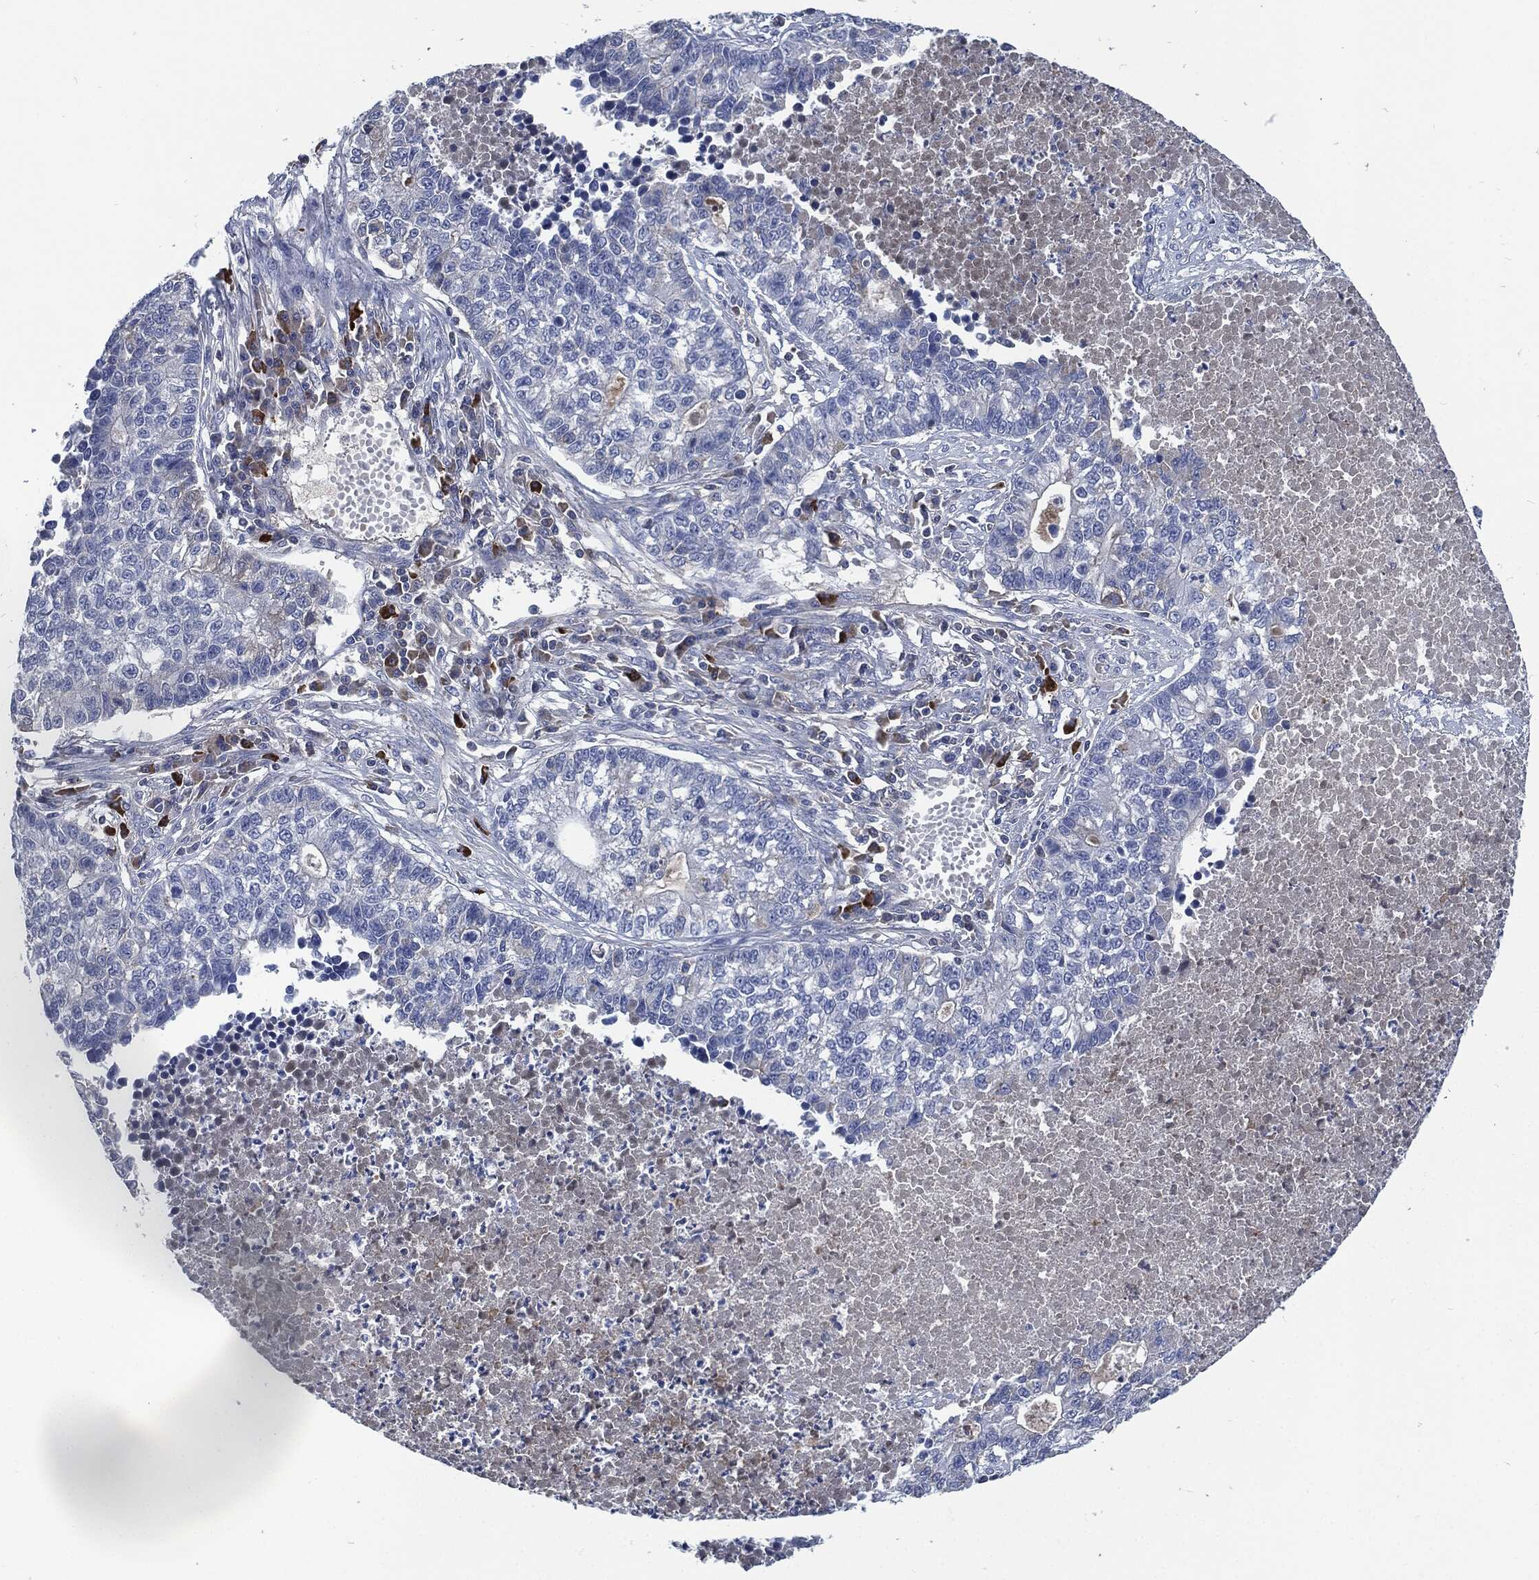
{"staining": {"intensity": "negative", "quantity": "none", "location": "none"}, "tissue": "lung cancer", "cell_type": "Tumor cells", "image_type": "cancer", "snomed": [{"axis": "morphology", "description": "Adenocarcinoma, NOS"}, {"axis": "topography", "description": "Lung"}], "caption": "An image of lung cancer stained for a protein reveals no brown staining in tumor cells. (Brightfield microscopy of DAB (3,3'-diaminobenzidine) IHC at high magnification).", "gene": "CD27", "patient": {"sex": "male", "age": 57}}